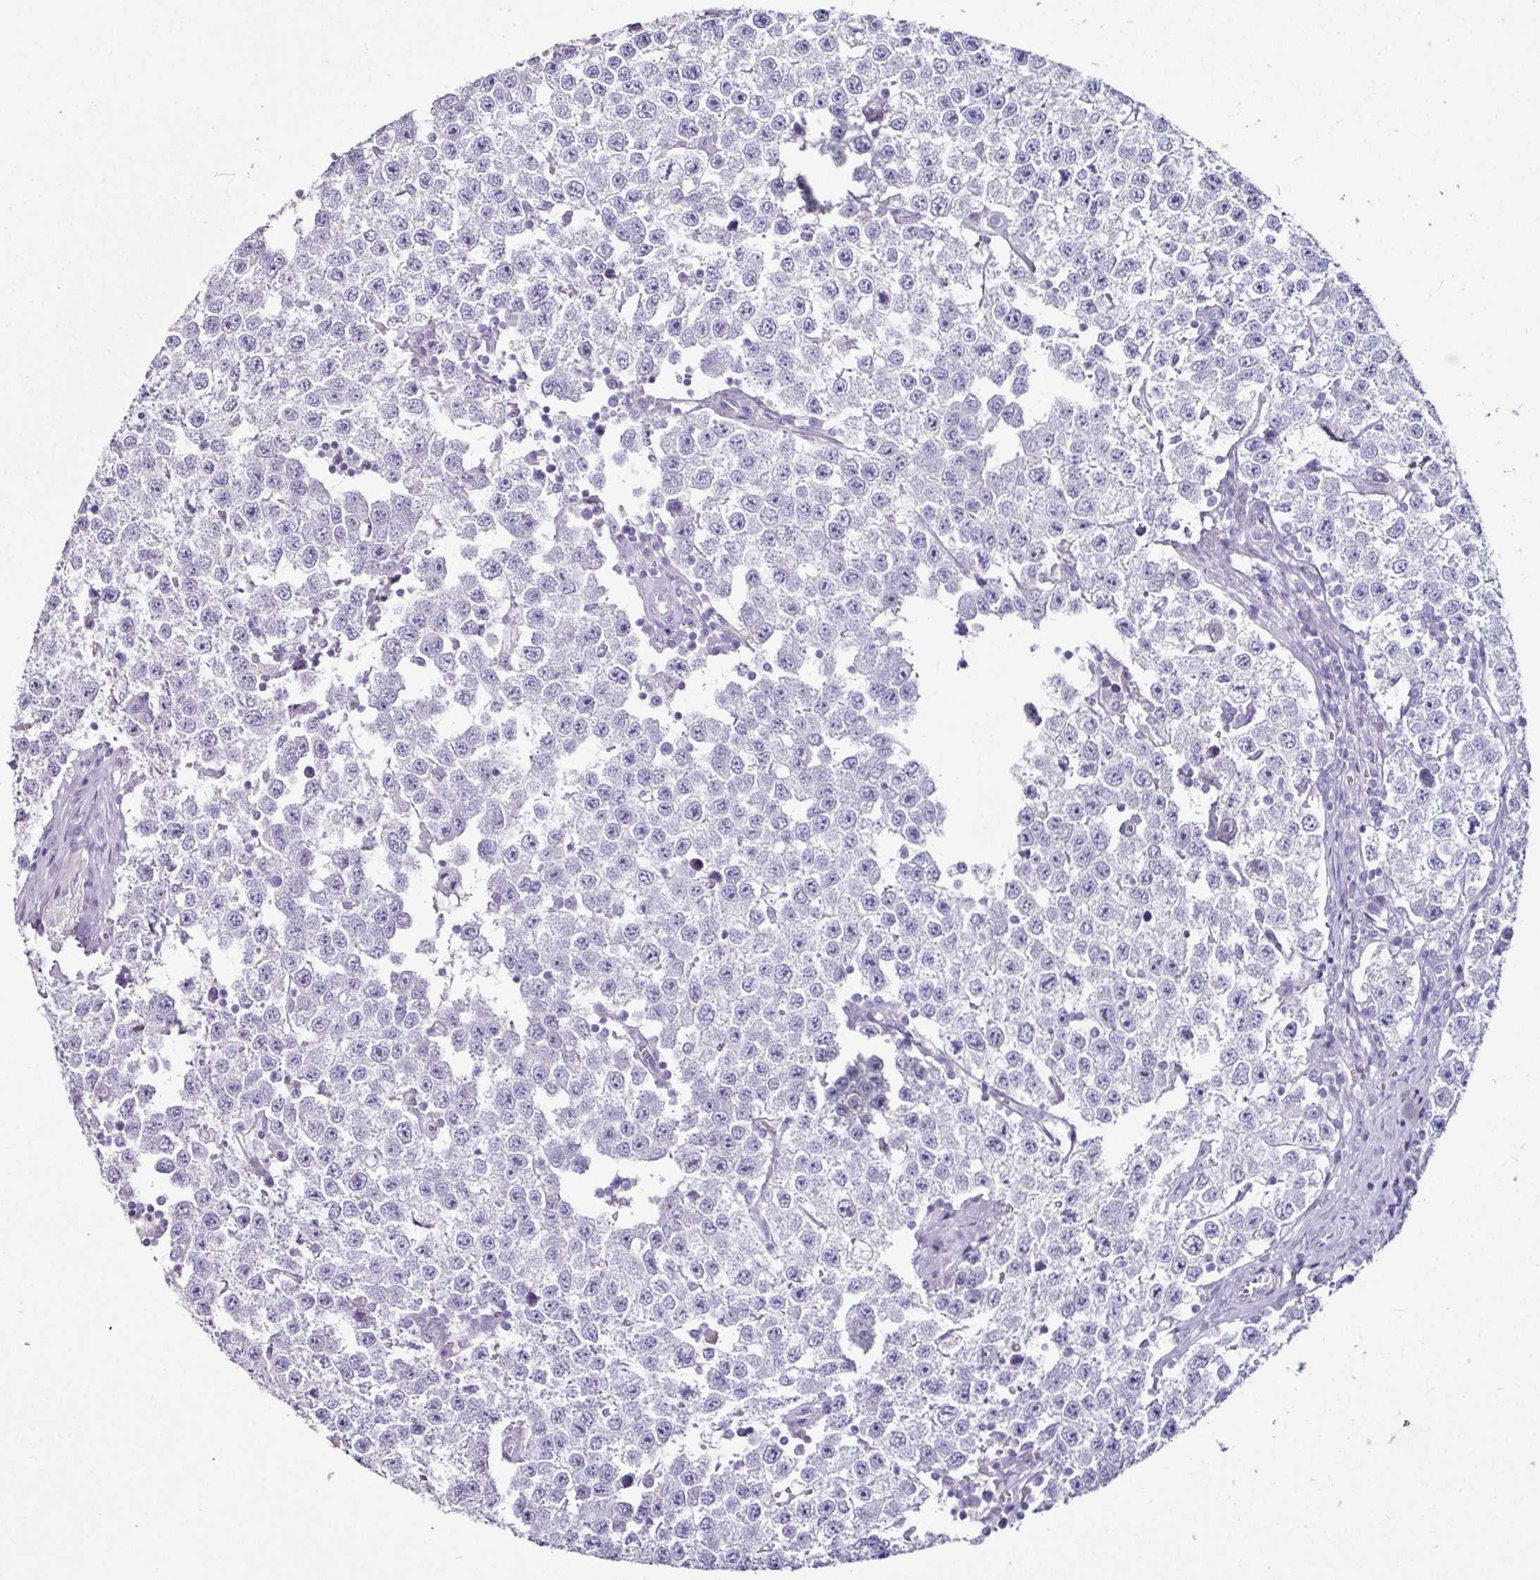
{"staining": {"intensity": "negative", "quantity": "none", "location": "none"}, "tissue": "testis cancer", "cell_type": "Tumor cells", "image_type": "cancer", "snomed": [{"axis": "morphology", "description": "Seminoma, NOS"}, {"axis": "topography", "description": "Testis"}], "caption": "High power microscopy micrograph of an immunohistochemistry (IHC) photomicrograph of testis seminoma, revealing no significant expression in tumor cells.", "gene": "GLP2R", "patient": {"sex": "male", "age": 34}}